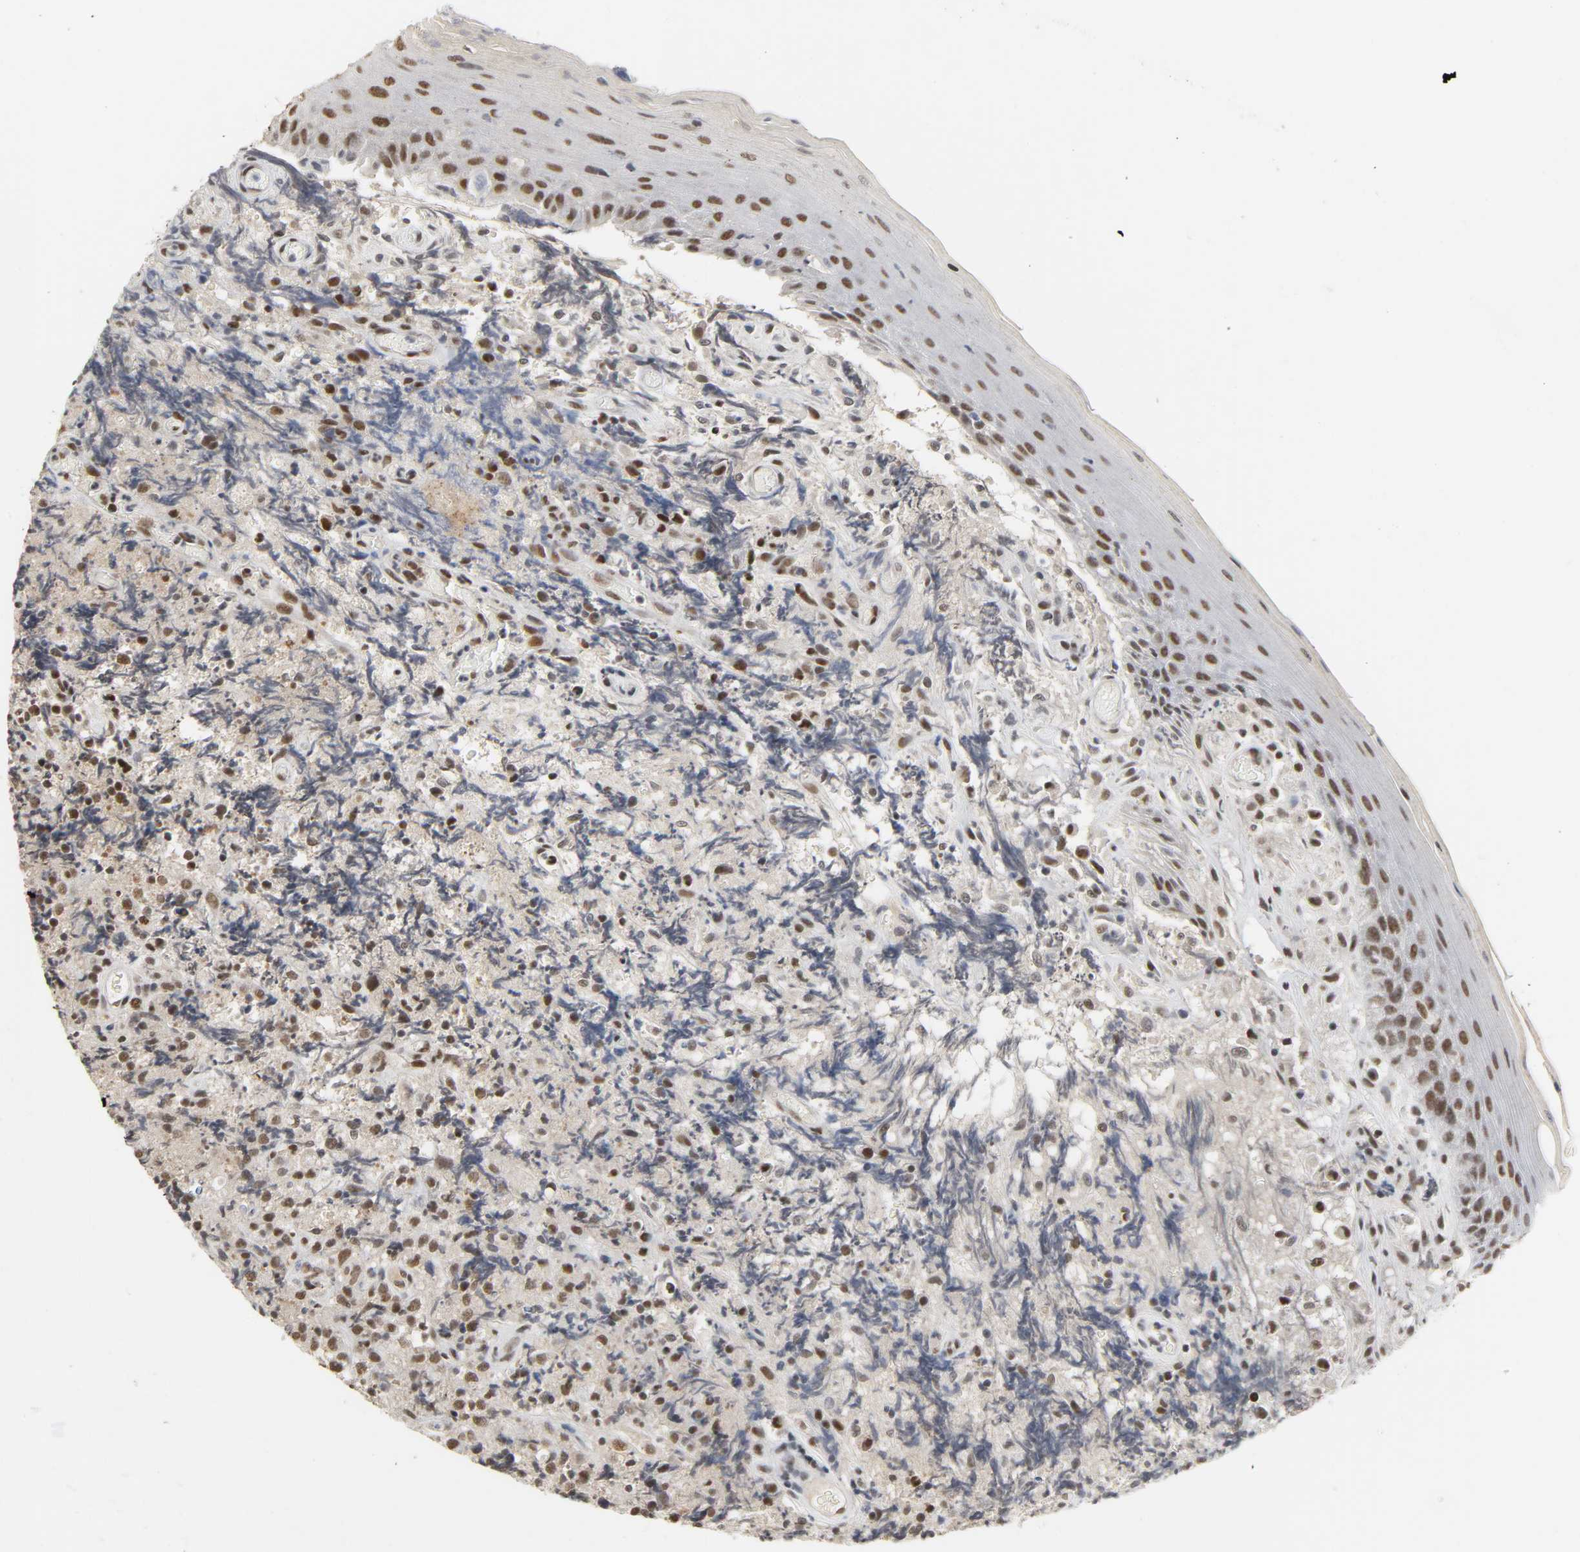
{"staining": {"intensity": "moderate", "quantity": ">75%", "location": "nuclear"}, "tissue": "lymphoma", "cell_type": "Tumor cells", "image_type": "cancer", "snomed": [{"axis": "morphology", "description": "Malignant lymphoma, non-Hodgkin's type, High grade"}, {"axis": "topography", "description": "Tonsil"}], "caption": "An immunohistochemistry photomicrograph of tumor tissue is shown. Protein staining in brown highlights moderate nuclear positivity in lymphoma within tumor cells.", "gene": "NCOA6", "patient": {"sex": "female", "age": 36}}